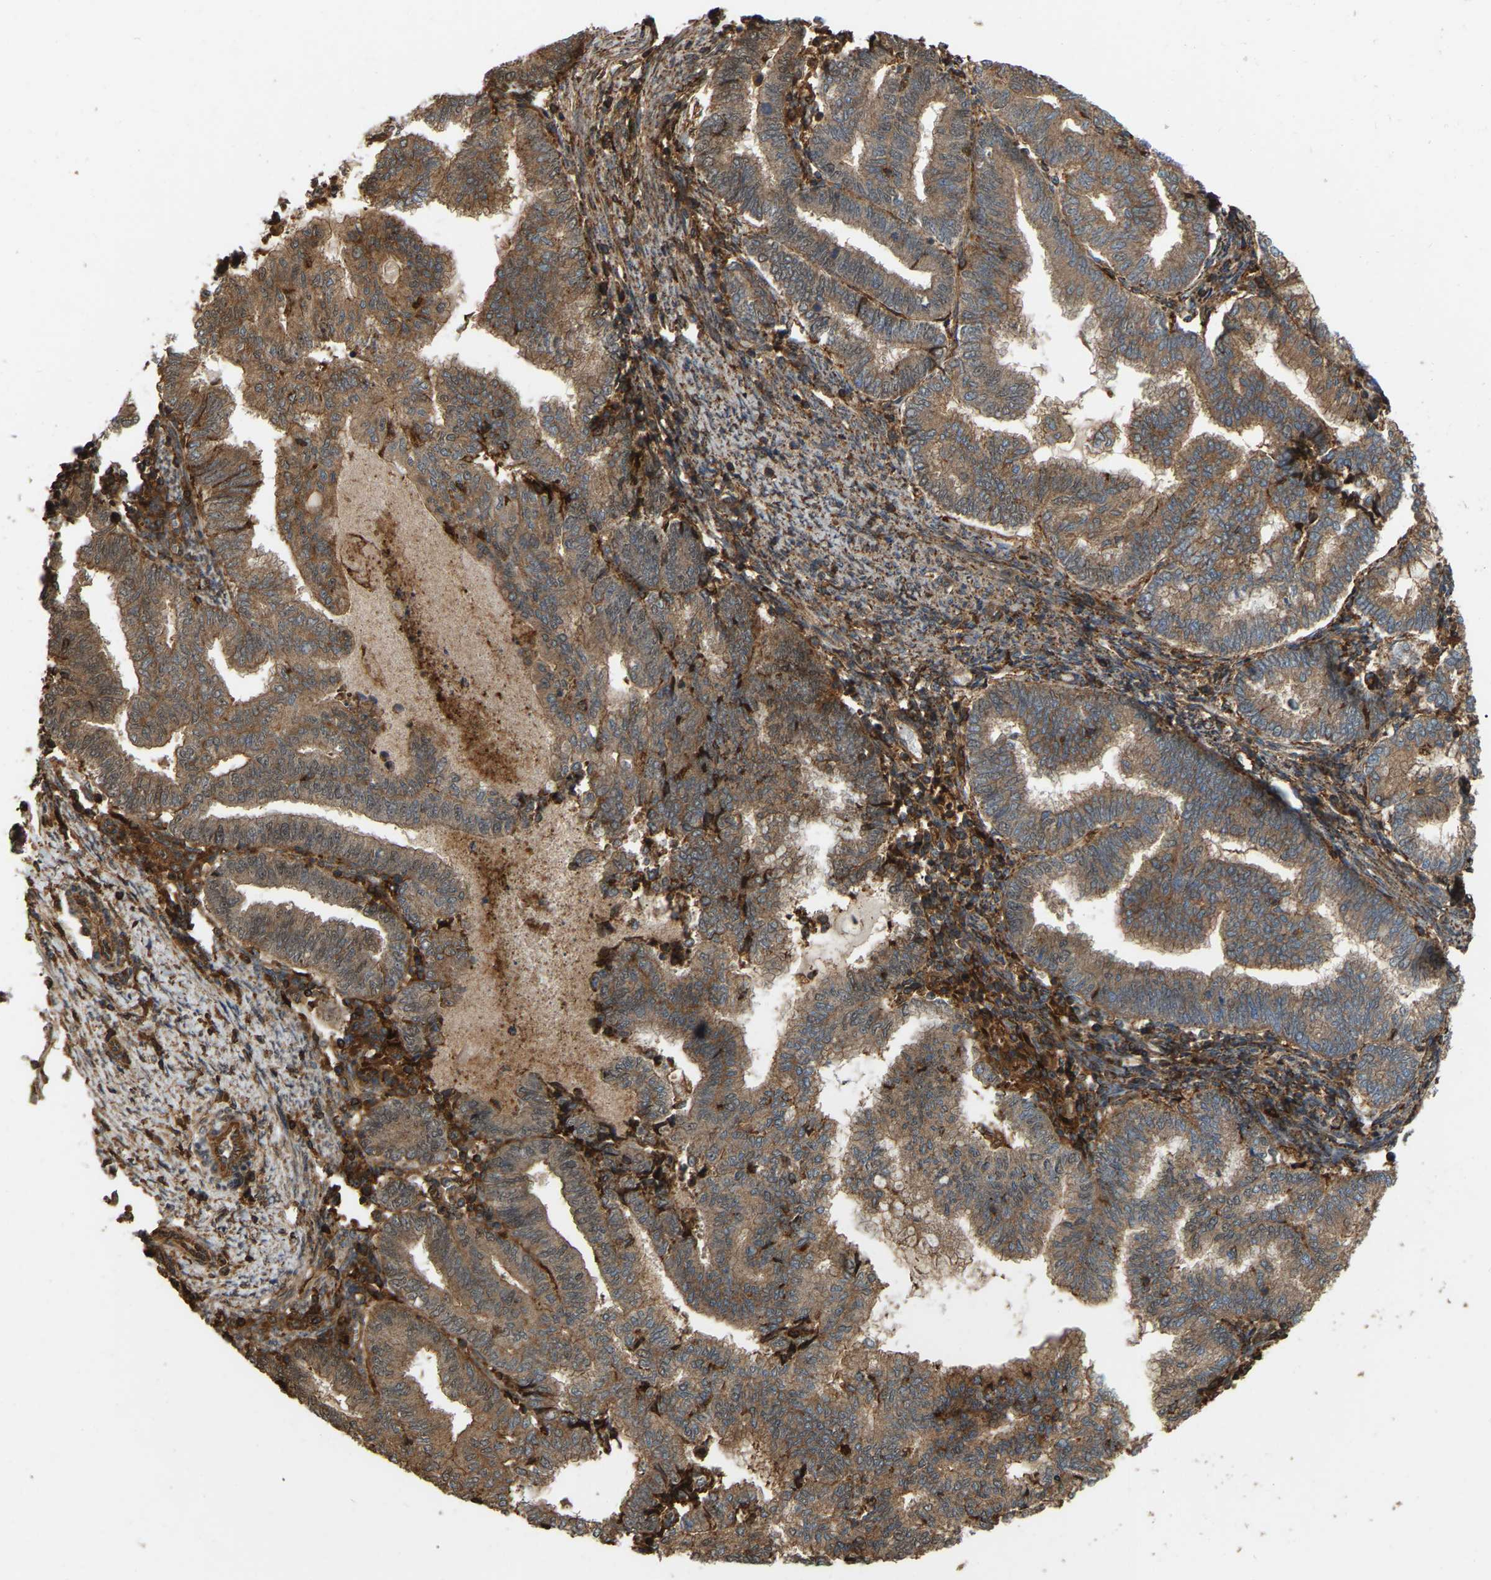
{"staining": {"intensity": "moderate", "quantity": ">75%", "location": "cytoplasmic/membranous"}, "tissue": "endometrial cancer", "cell_type": "Tumor cells", "image_type": "cancer", "snomed": [{"axis": "morphology", "description": "Polyp, NOS"}, {"axis": "morphology", "description": "Adenocarcinoma, NOS"}, {"axis": "morphology", "description": "Adenoma, NOS"}, {"axis": "topography", "description": "Endometrium"}], "caption": "IHC of human endometrial cancer (adenocarcinoma) demonstrates medium levels of moderate cytoplasmic/membranous positivity in about >75% of tumor cells.", "gene": "SAMD9L", "patient": {"sex": "female", "age": 79}}